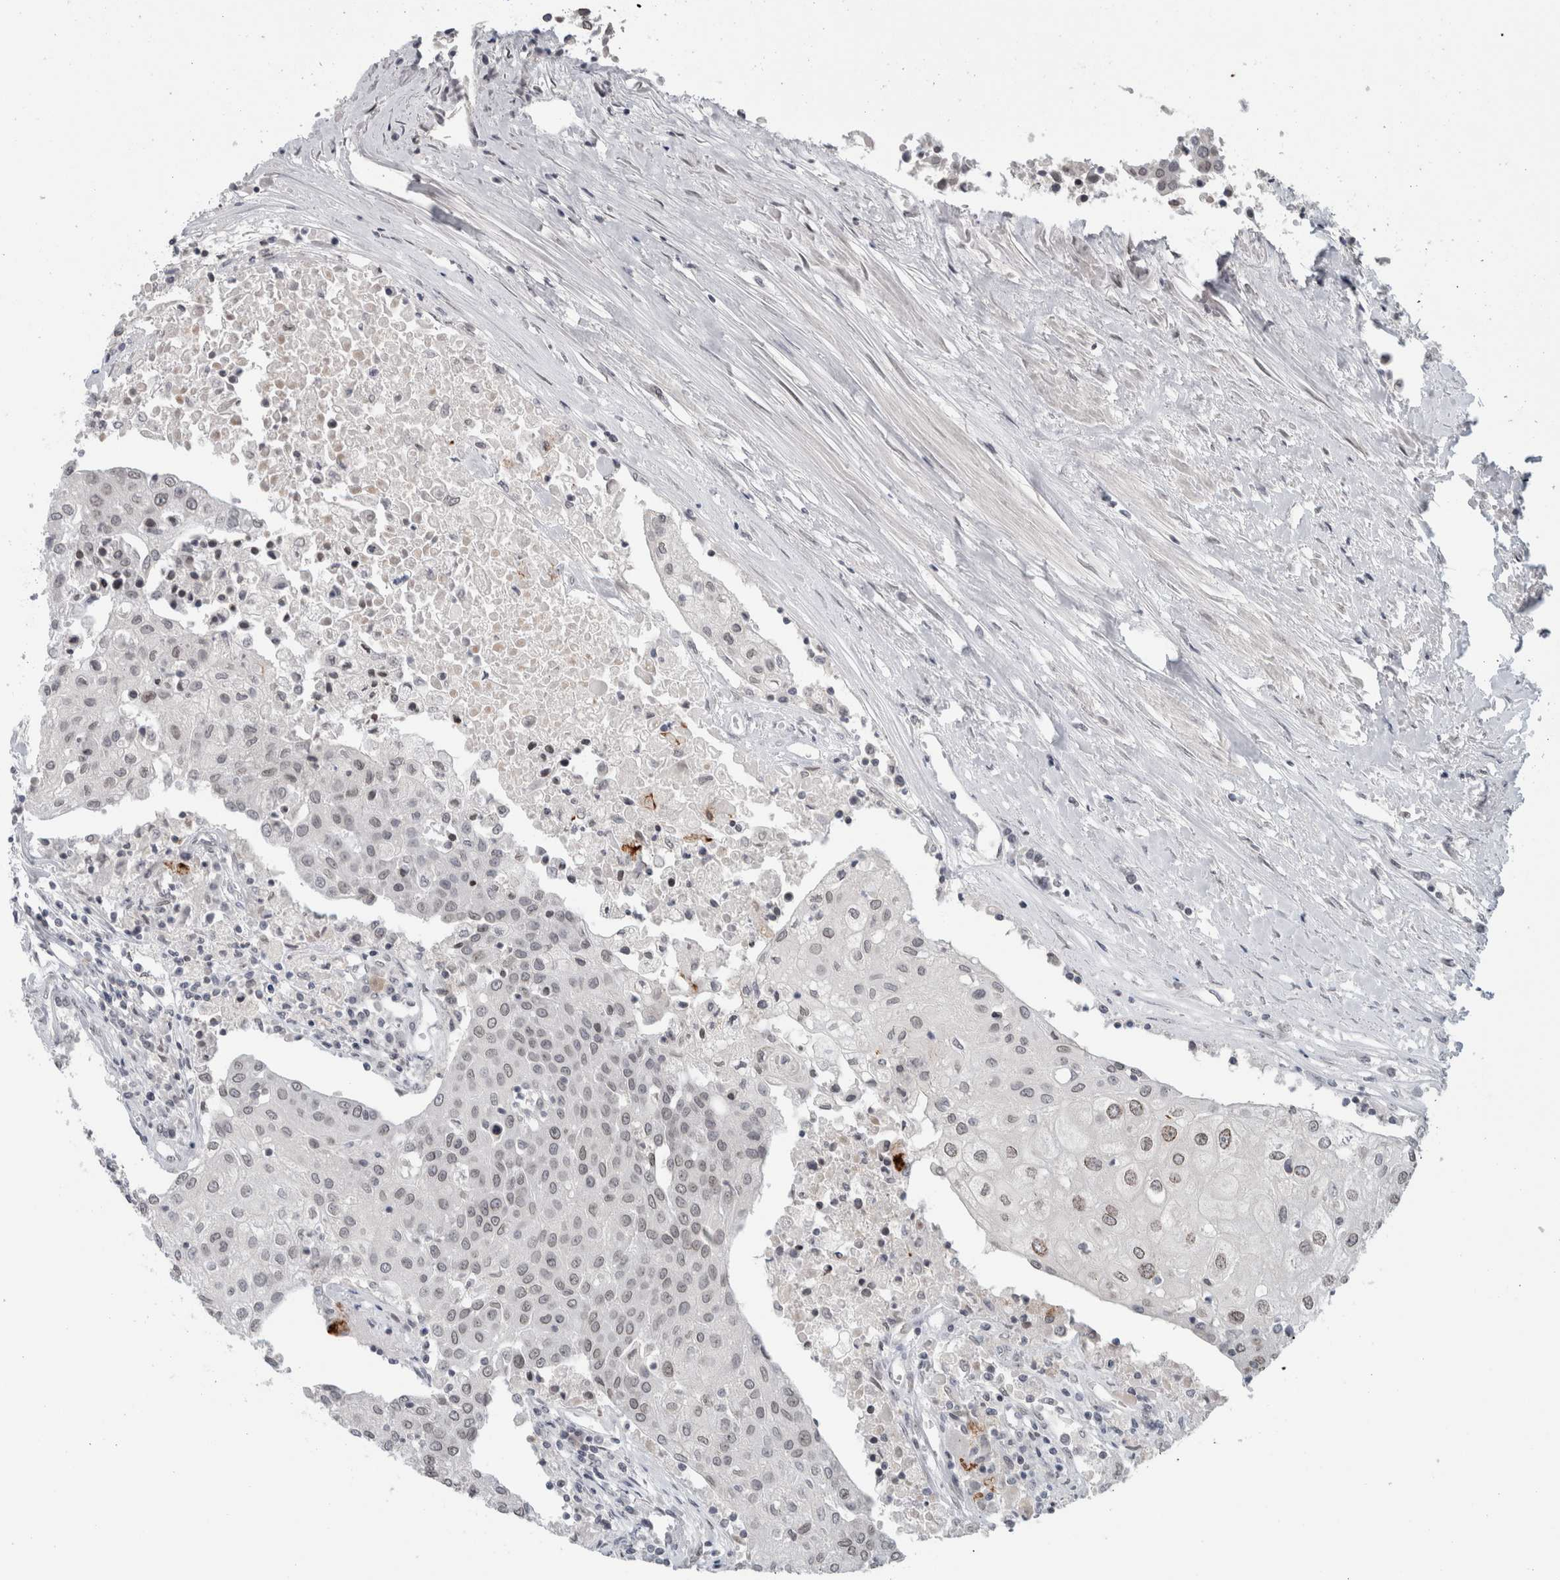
{"staining": {"intensity": "weak", "quantity": "<25%", "location": "nuclear"}, "tissue": "urothelial cancer", "cell_type": "Tumor cells", "image_type": "cancer", "snomed": [{"axis": "morphology", "description": "Urothelial carcinoma, High grade"}, {"axis": "topography", "description": "Urinary bladder"}], "caption": "A histopathology image of human urothelial cancer is negative for staining in tumor cells. The staining was performed using DAB to visualize the protein expression in brown, while the nuclei were stained in blue with hematoxylin (Magnification: 20x).", "gene": "ZNF770", "patient": {"sex": "female", "age": 85}}